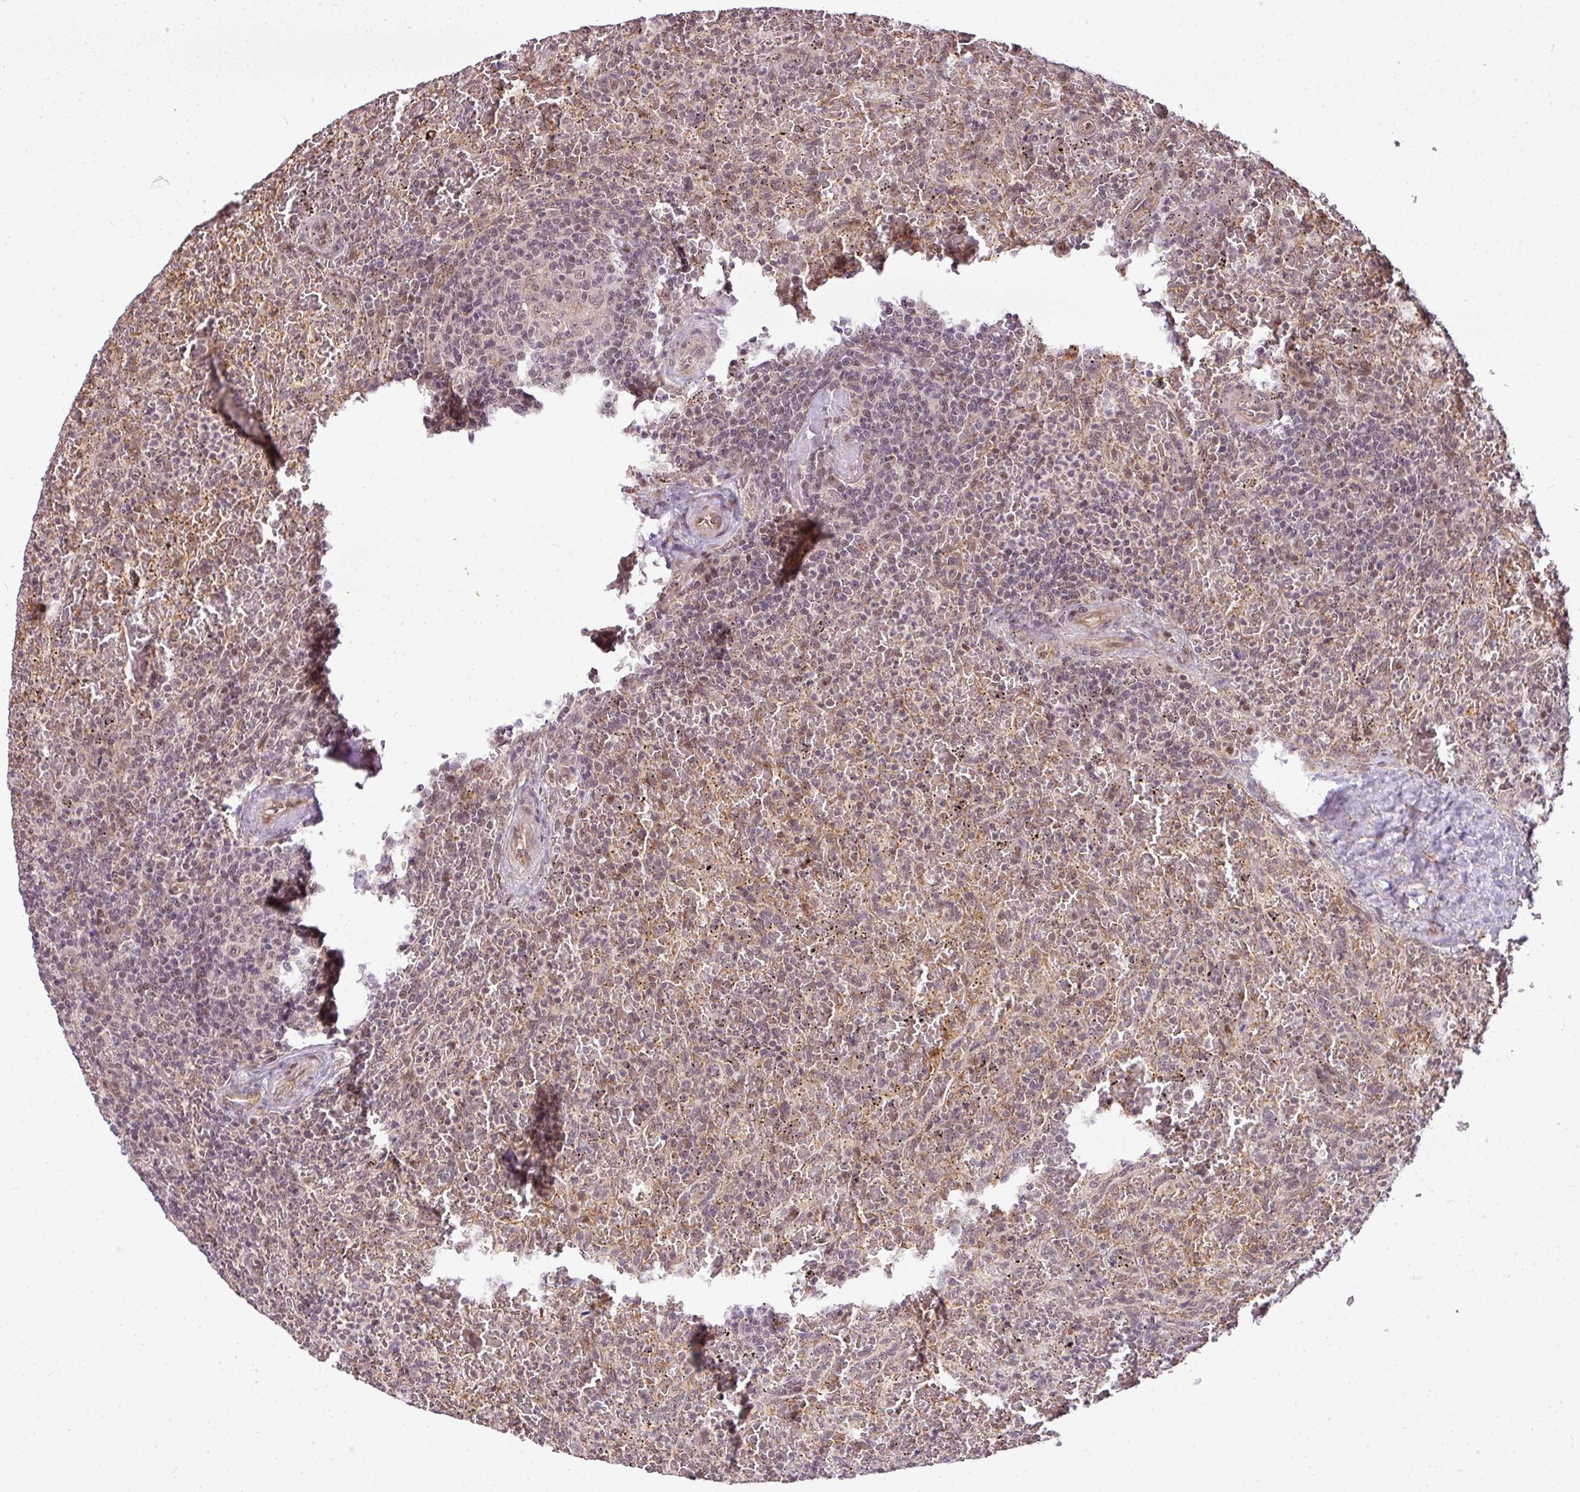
{"staining": {"intensity": "weak", "quantity": "25%-75%", "location": "nuclear"}, "tissue": "lymphoma", "cell_type": "Tumor cells", "image_type": "cancer", "snomed": [{"axis": "morphology", "description": "Malignant lymphoma, non-Hodgkin's type, Low grade"}, {"axis": "topography", "description": "Spleen"}], "caption": "Immunohistochemistry (IHC) staining of malignant lymphoma, non-Hodgkin's type (low-grade), which shows low levels of weak nuclear staining in approximately 25%-75% of tumor cells indicating weak nuclear protein expression. The staining was performed using DAB (3,3'-diaminobenzidine) (brown) for protein detection and nuclei were counterstained in hematoxylin (blue).", "gene": "C1orf226", "patient": {"sex": "female", "age": 64}}